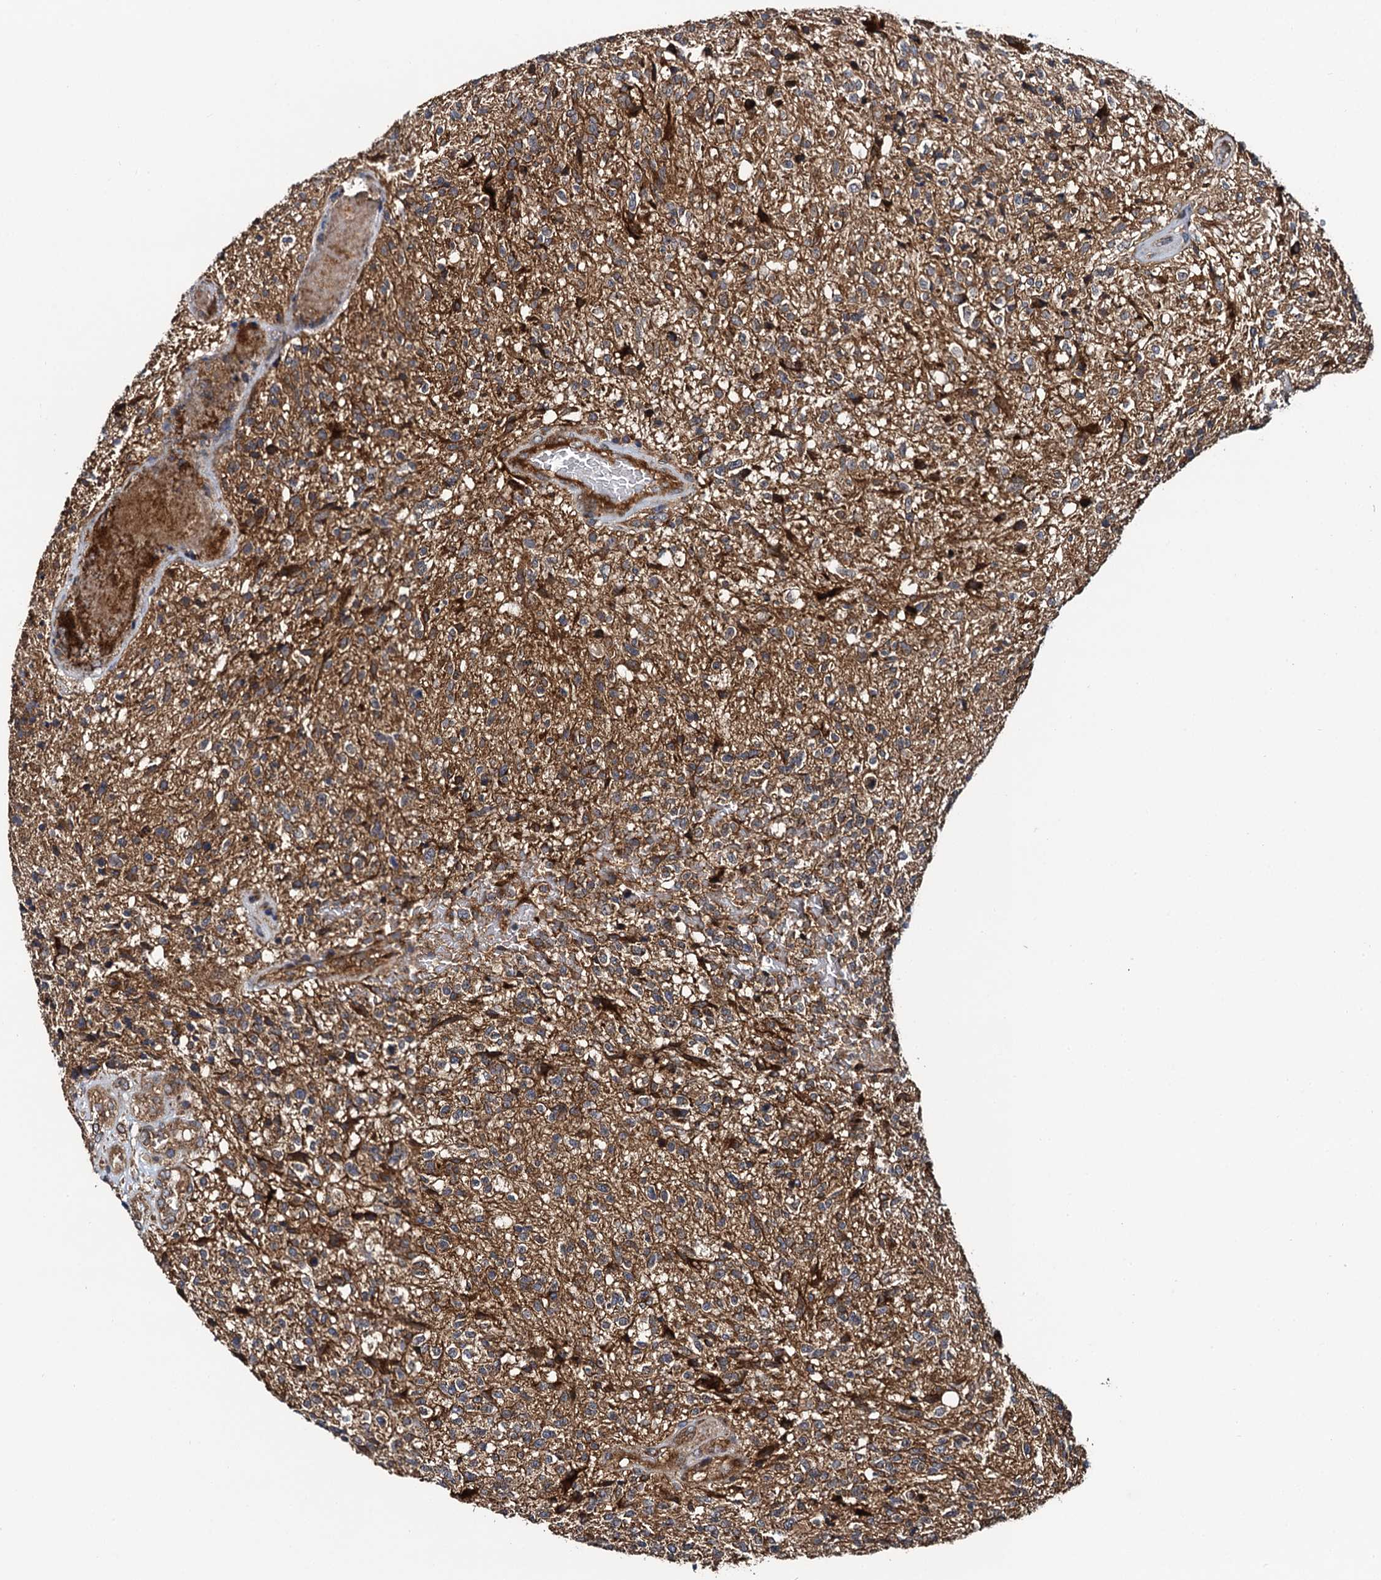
{"staining": {"intensity": "moderate", "quantity": ">75%", "location": "cytoplasmic/membranous"}, "tissue": "glioma", "cell_type": "Tumor cells", "image_type": "cancer", "snomed": [{"axis": "morphology", "description": "Glioma, malignant, High grade"}, {"axis": "topography", "description": "Brain"}], "caption": "Human glioma stained with a protein marker reveals moderate staining in tumor cells.", "gene": "NEK1", "patient": {"sex": "male", "age": 56}}